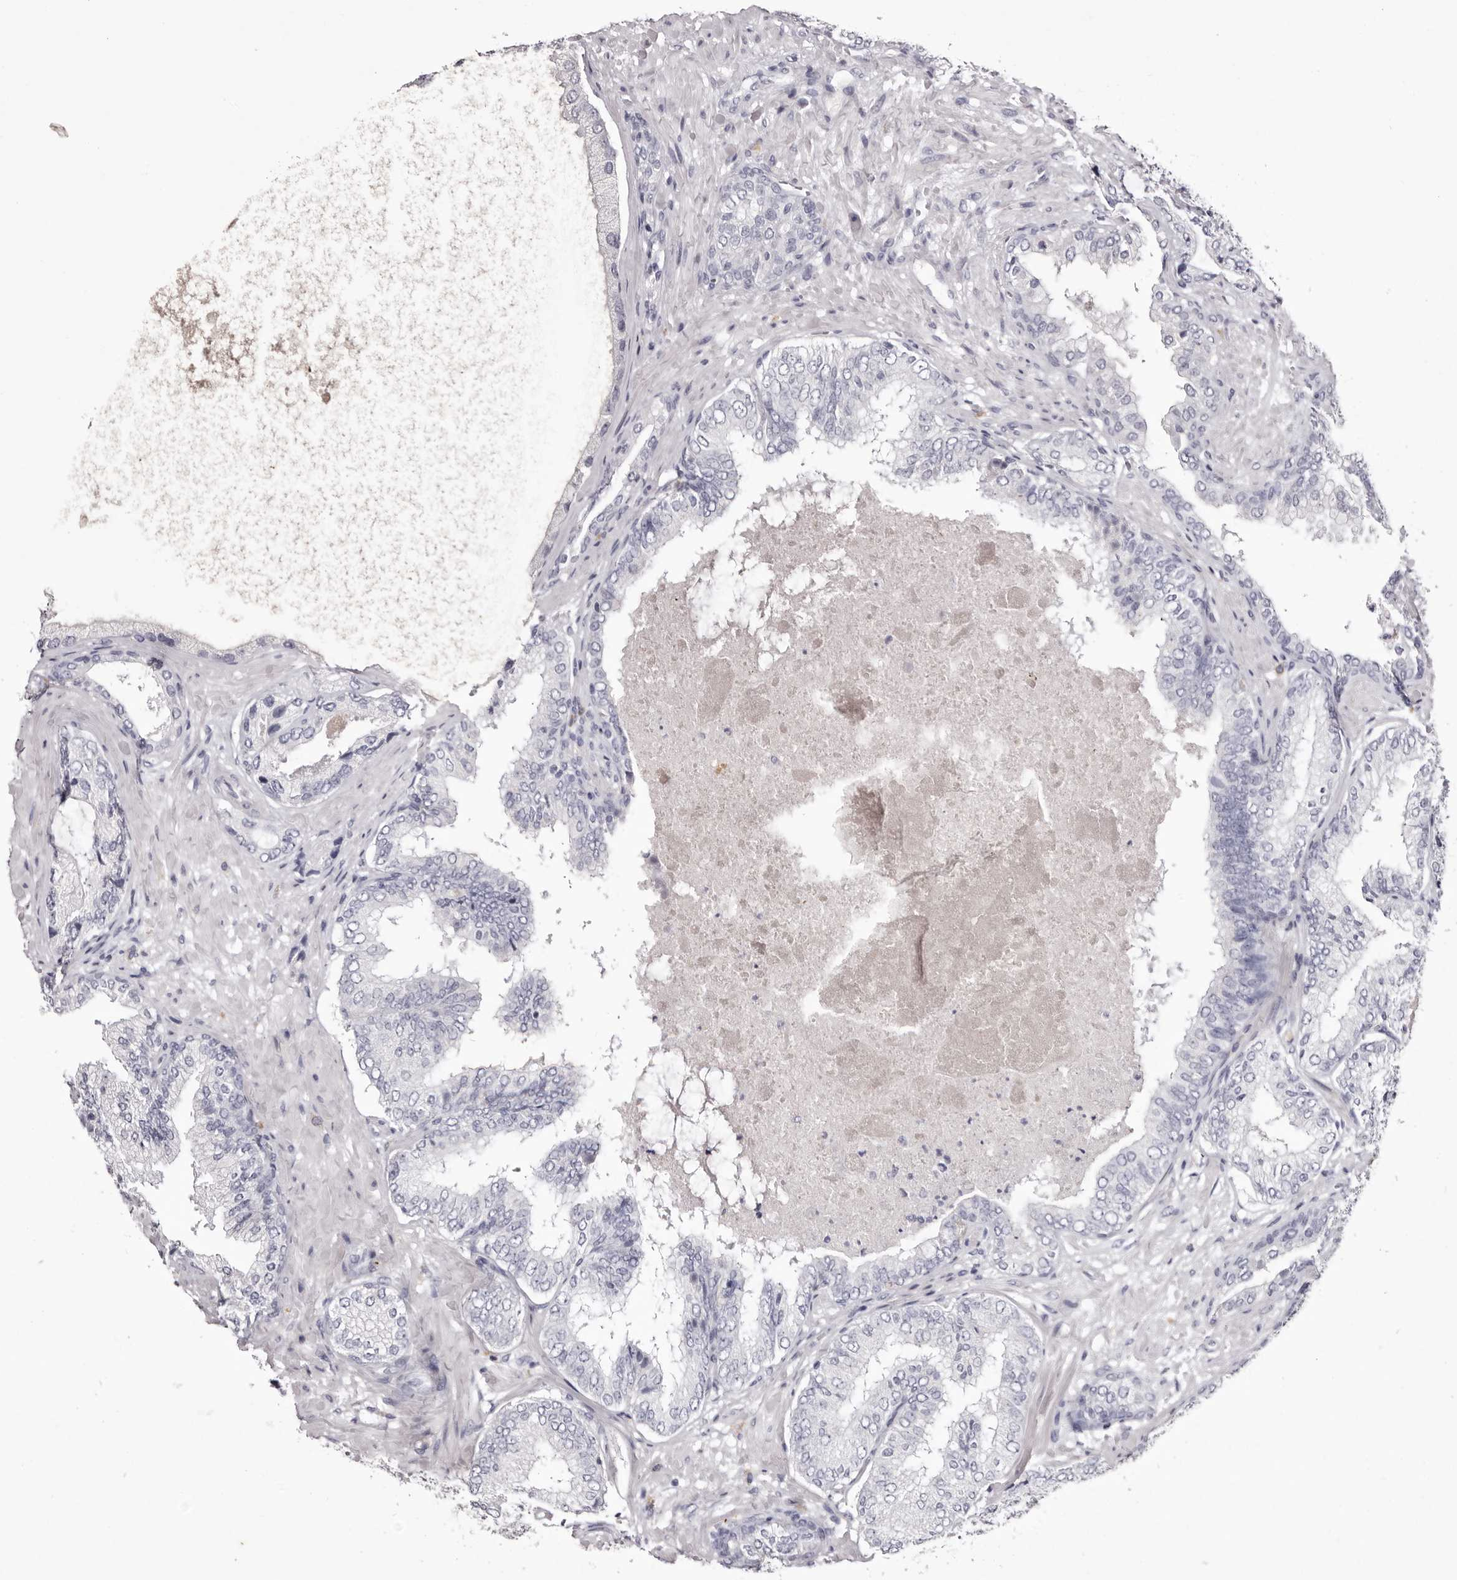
{"staining": {"intensity": "negative", "quantity": "none", "location": "none"}, "tissue": "prostate cancer", "cell_type": "Tumor cells", "image_type": "cancer", "snomed": [{"axis": "morphology", "description": "Normal tissue, NOS"}, {"axis": "morphology", "description": "Adenocarcinoma, High grade"}, {"axis": "topography", "description": "Prostate"}, {"axis": "topography", "description": "Peripheral nerve tissue"}], "caption": "Immunohistochemistry (IHC) of high-grade adenocarcinoma (prostate) shows no expression in tumor cells. (Brightfield microscopy of DAB (3,3'-diaminobenzidine) IHC at high magnification).", "gene": "CA6", "patient": {"sex": "male", "age": 59}}